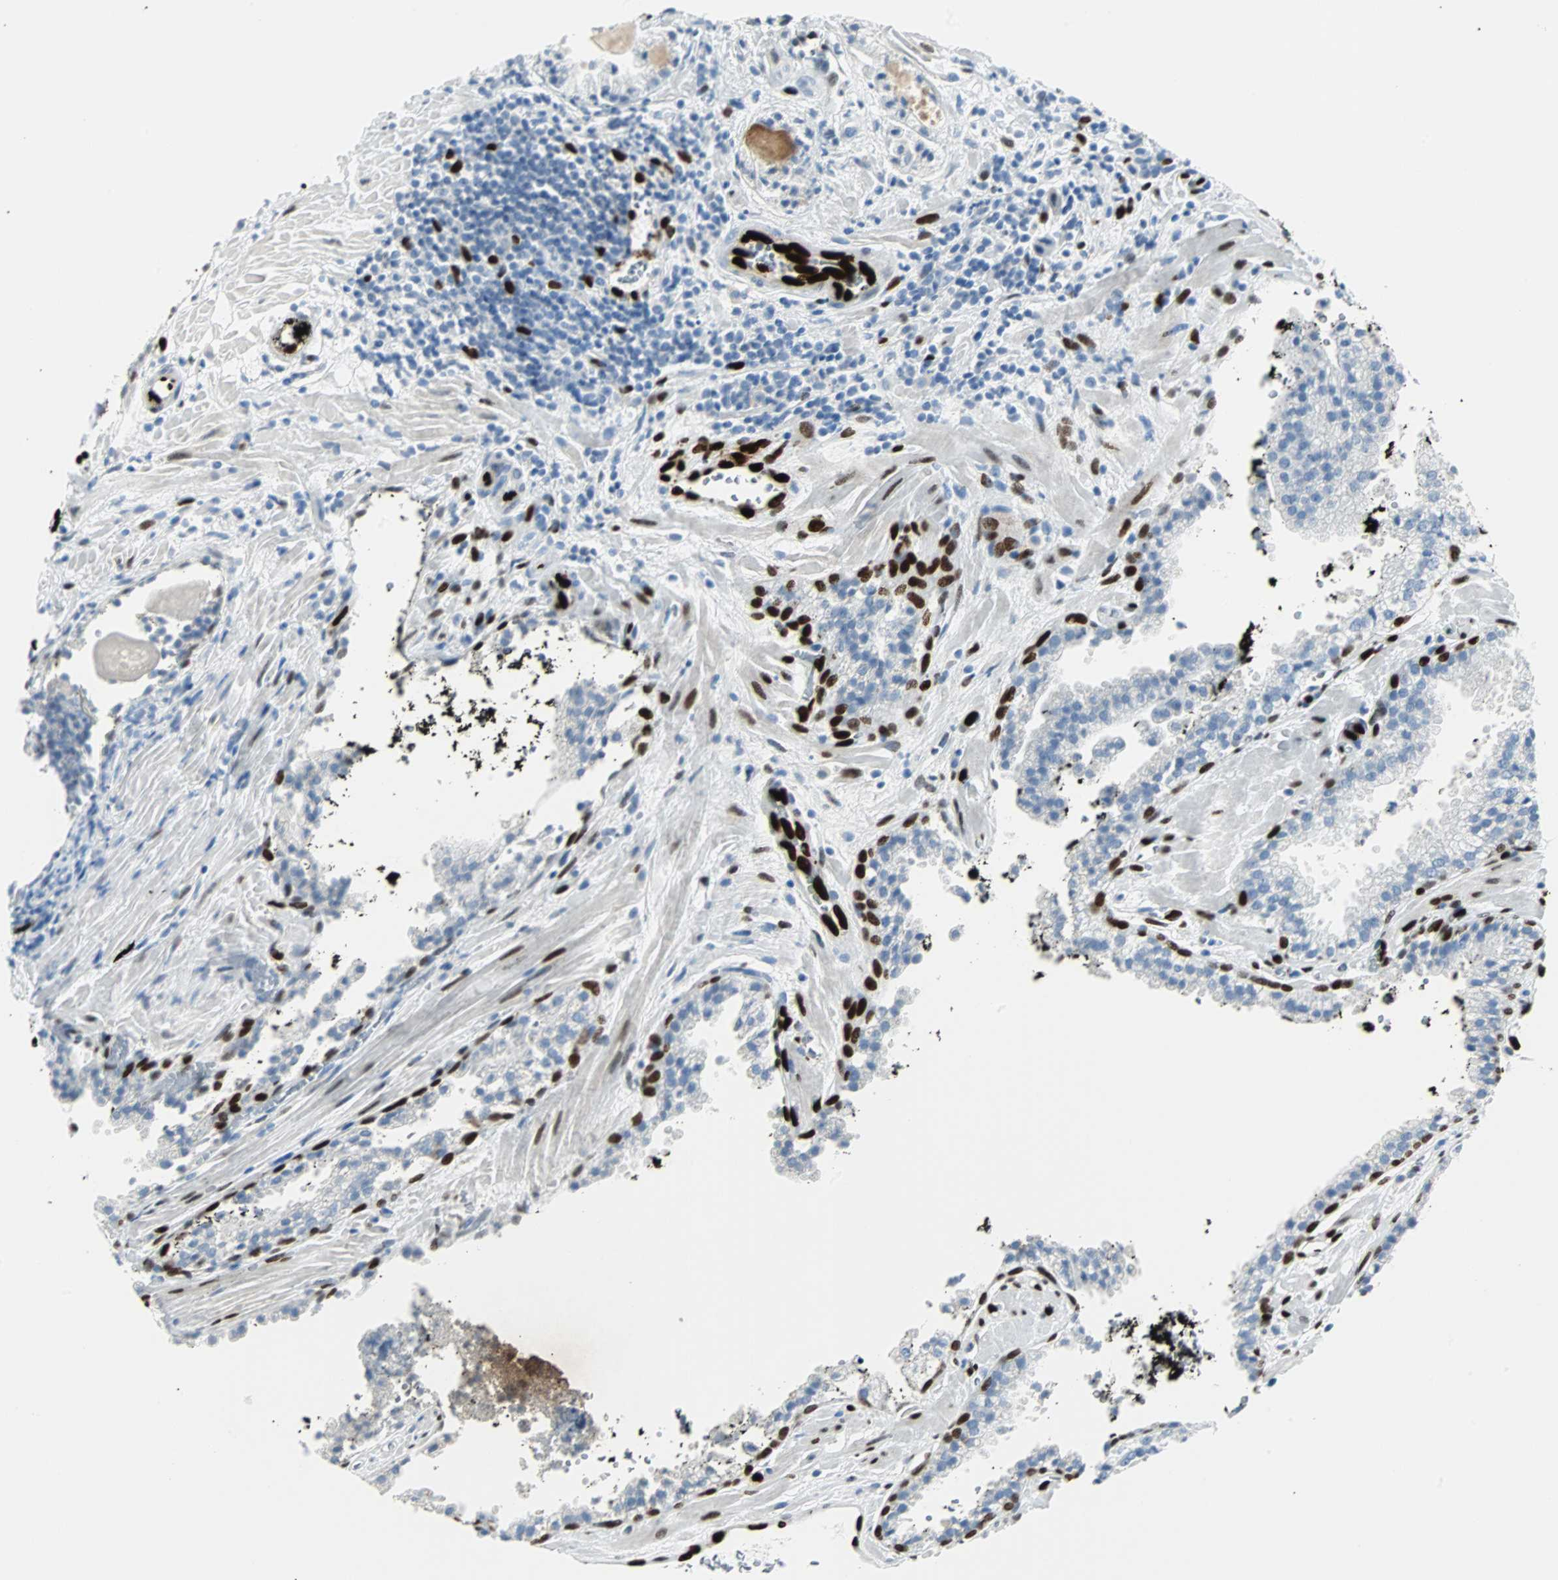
{"staining": {"intensity": "moderate", "quantity": "<25%", "location": "nuclear"}, "tissue": "prostate cancer", "cell_type": "Tumor cells", "image_type": "cancer", "snomed": [{"axis": "morphology", "description": "Adenocarcinoma, High grade"}, {"axis": "topography", "description": "Prostate"}], "caption": "Human adenocarcinoma (high-grade) (prostate) stained for a protein (brown) demonstrates moderate nuclear positive staining in approximately <25% of tumor cells.", "gene": "IL33", "patient": {"sex": "male", "age": 58}}